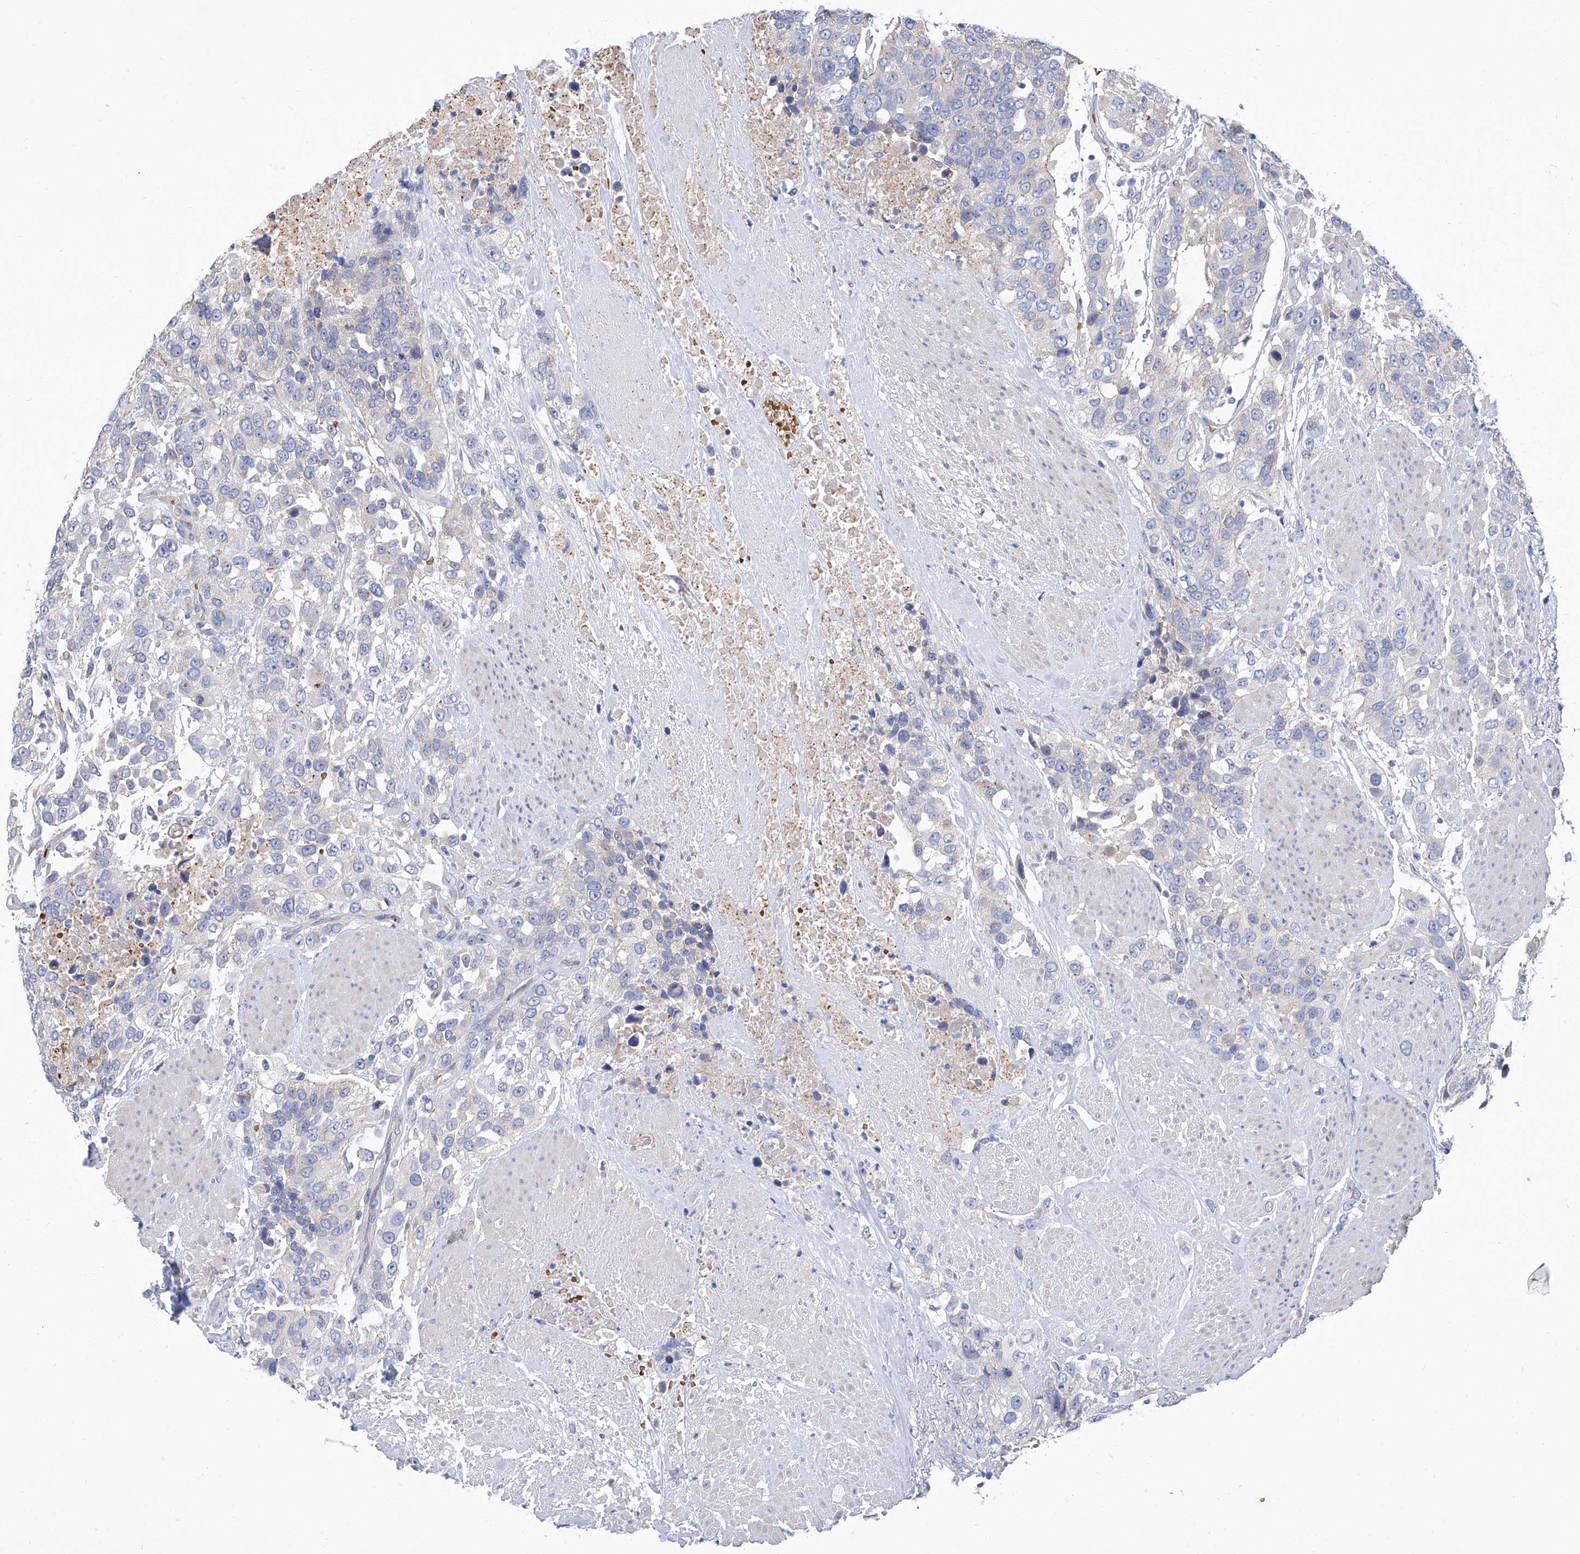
{"staining": {"intensity": "negative", "quantity": "none", "location": "none"}, "tissue": "urothelial cancer", "cell_type": "Tumor cells", "image_type": "cancer", "snomed": [{"axis": "morphology", "description": "Urothelial carcinoma, High grade"}, {"axis": "topography", "description": "Urinary bladder"}], "caption": "Tumor cells are negative for brown protein staining in urothelial cancer.", "gene": "PARD3", "patient": {"sex": "female", "age": 80}}